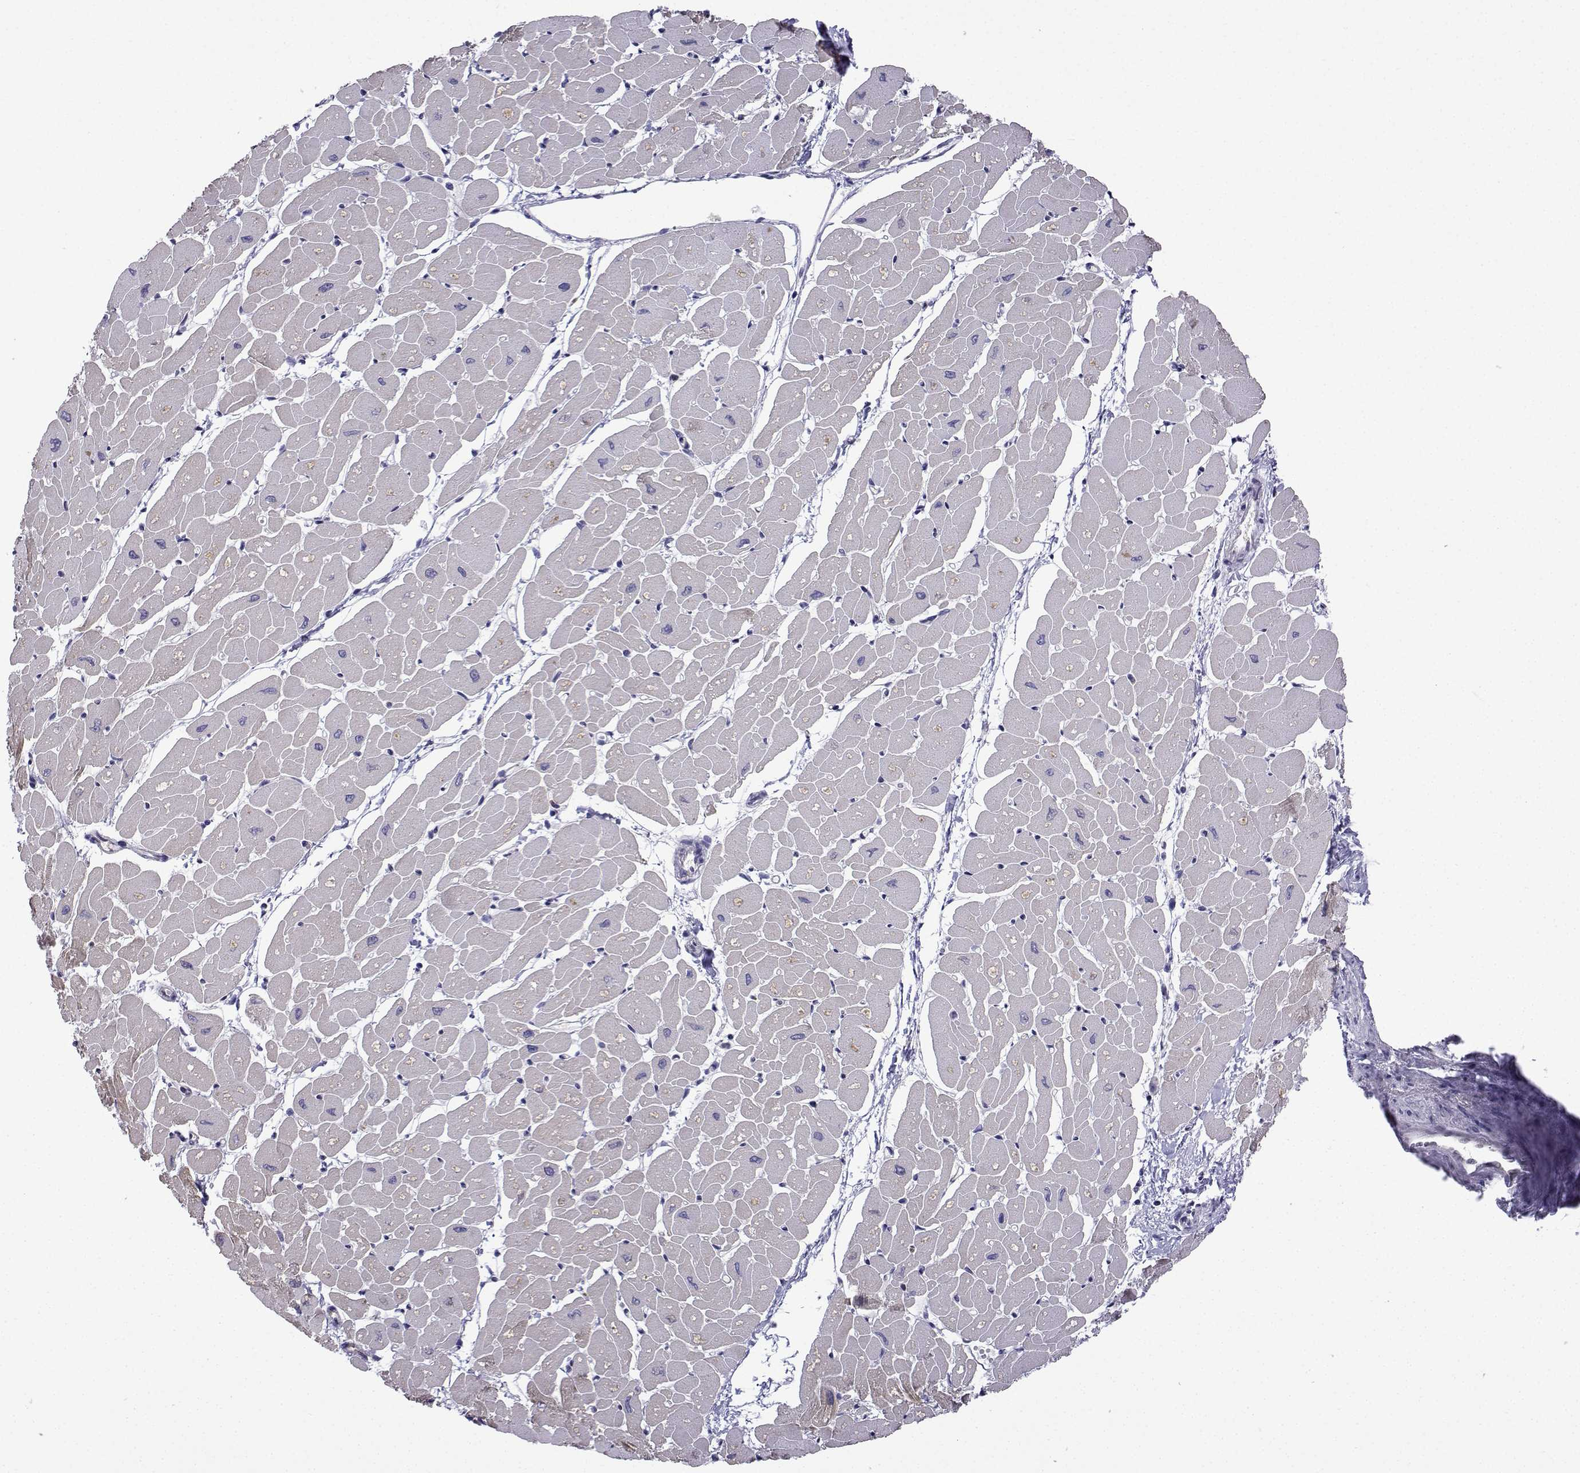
{"staining": {"intensity": "moderate", "quantity": "25%-75%", "location": "cytoplasmic/membranous"}, "tissue": "heart muscle", "cell_type": "Cardiomyocytes", "image_type": "normal", "snomed": [{"axis": "morphology", "description": "Normal tissue, NOS"}, {"axis": "topography", "description": "Heart"}], "caption": "Benign heart muscle displays moderate cytoplasmic/membranous expression in about 25%-75% of cardiomyocytes.", "gene": "INCENP", "patient": {"sex": "male", "age": 57}}